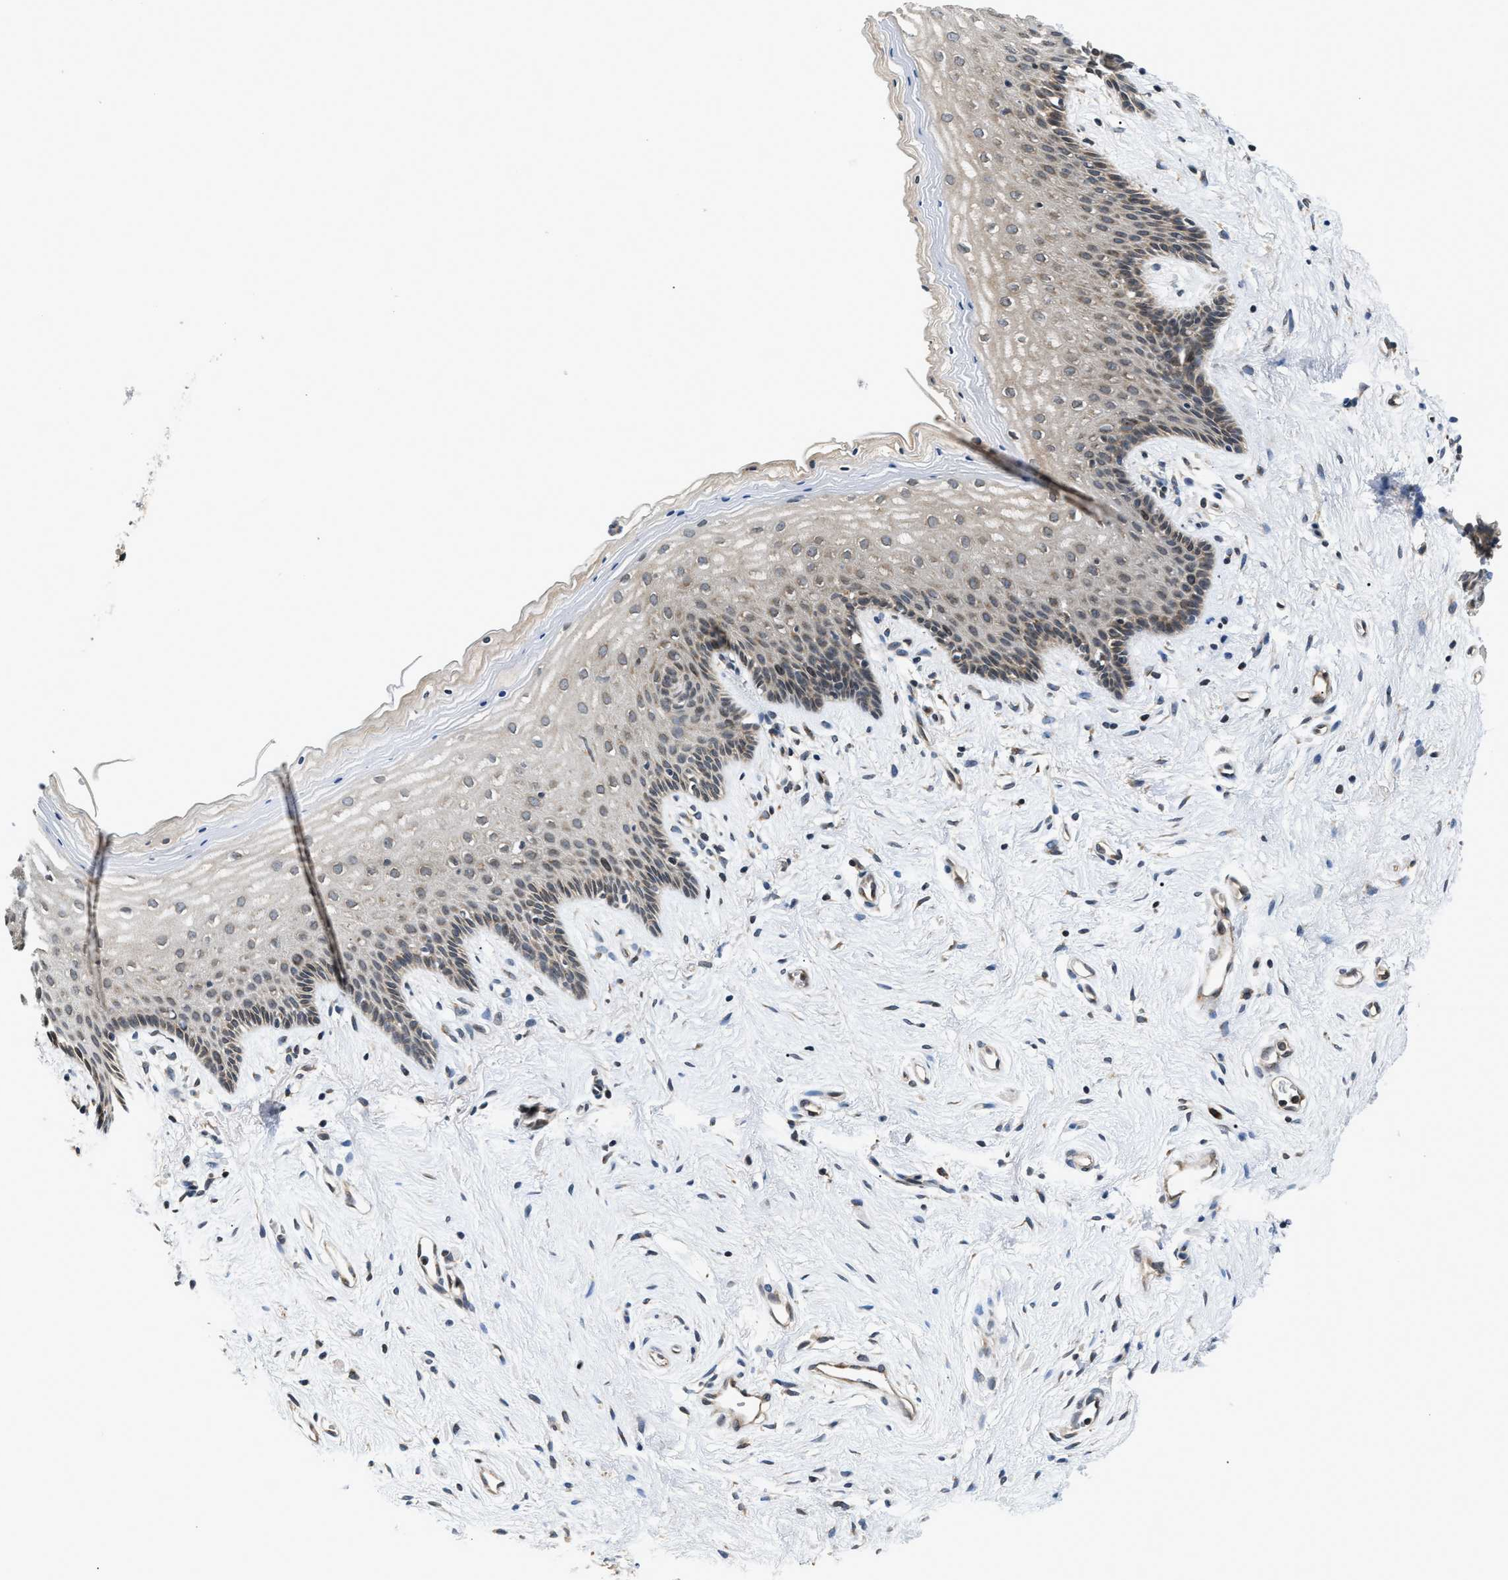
{"staining": {"intensity": "moderate", "quantity": "25%-75%", "location": "cytoplasmic/membranous,nuclear"}, "tissue": "vagina", "cell_type": "Squamous epithelial cells", "image_type": "normal", "snomed": [{"axis": "morphology", "description": "Normal tissue, NOS"}, {"axis": "topography", "description": "Vagina"}], "caption": "Immunohistochemistry histopathology image of unremarkable vagina stained for a protein (brown), which displays medium levels of moderate cytoplasmic/membranous,nuclear positivity in about 25%-75% of squamous epithelial cells.", "gene": "RAB29", "patient": {"sex": "female", "age": 44}}